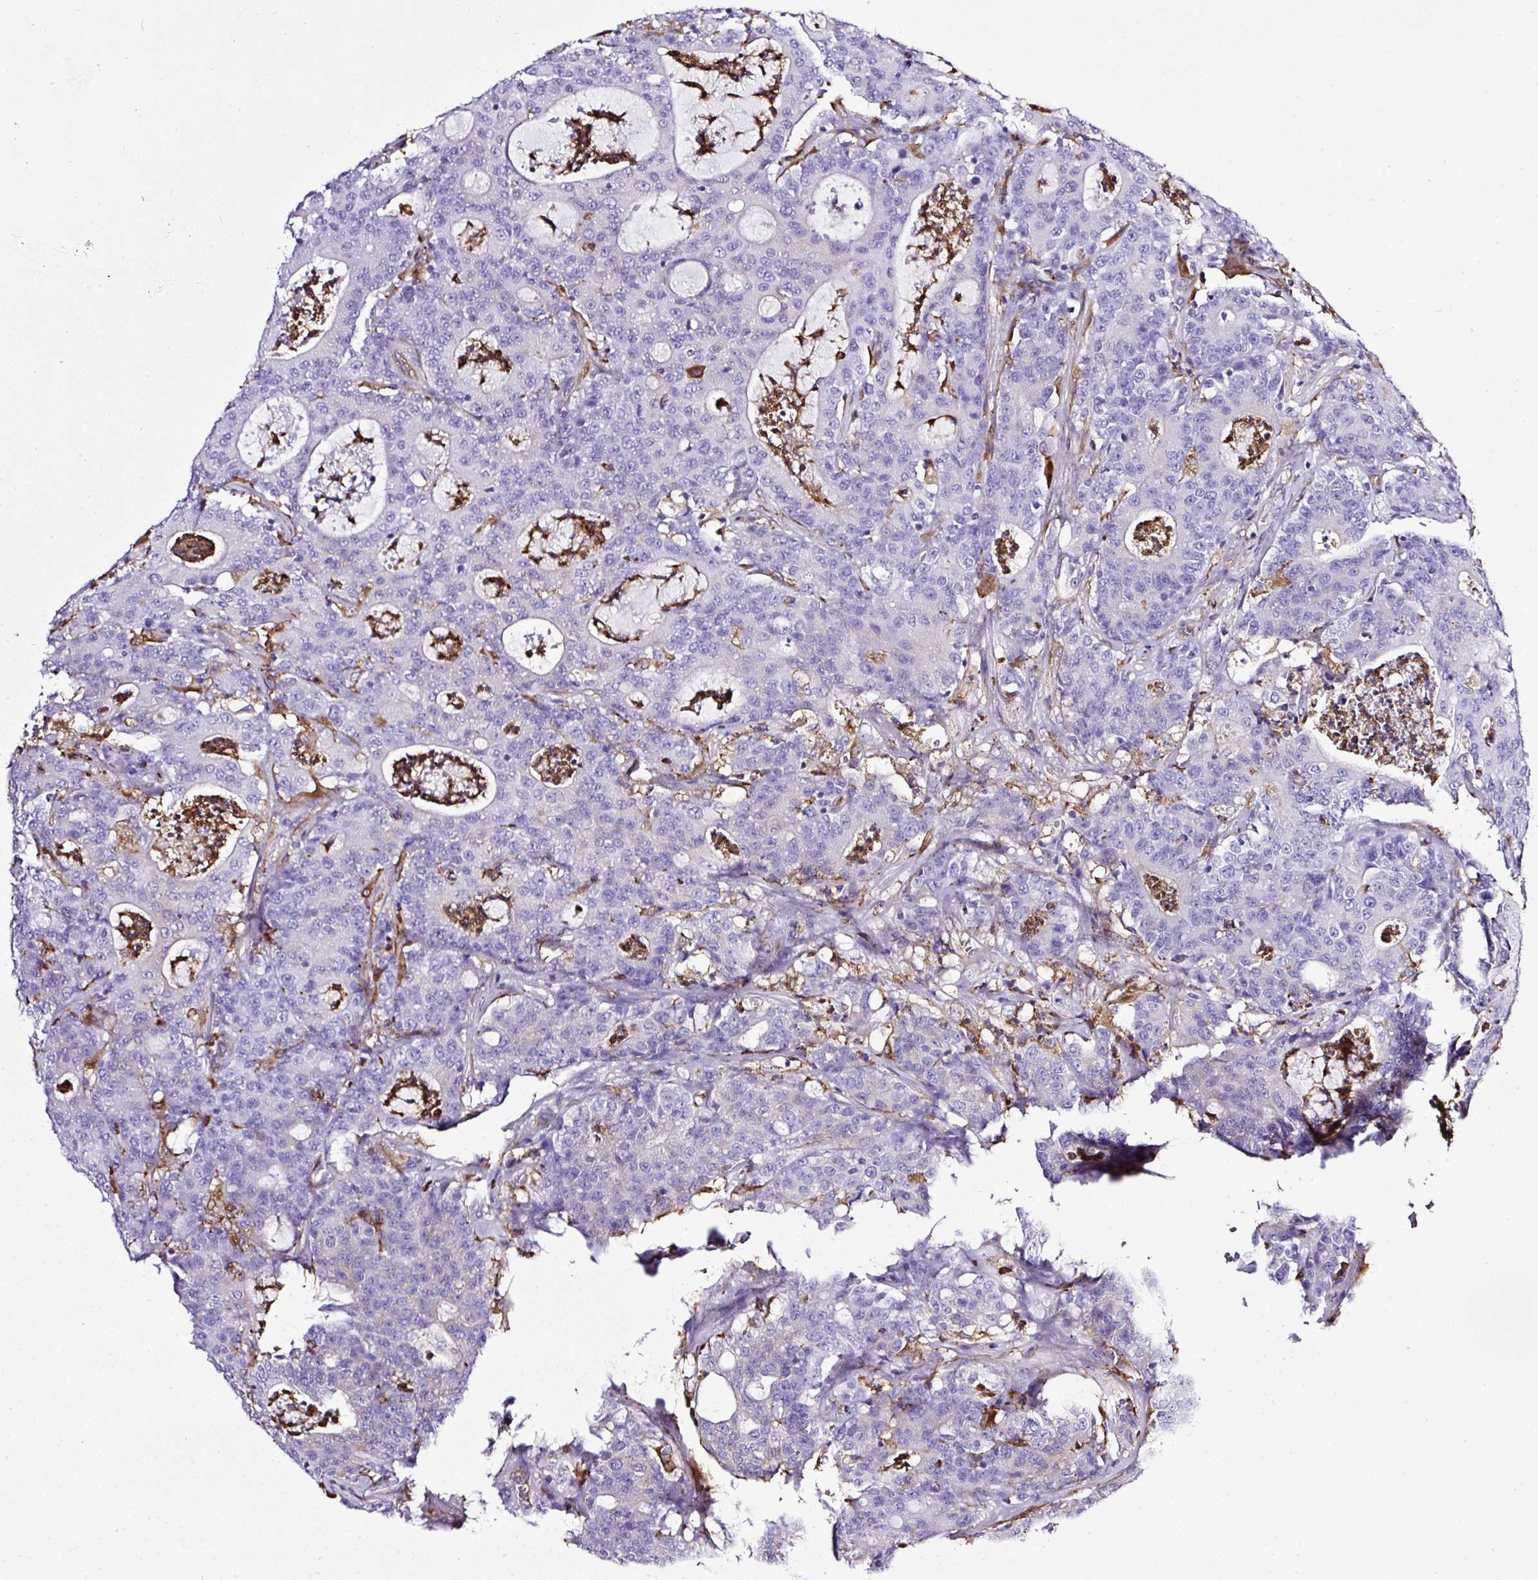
{"staining": {"intensity": "negative", "quantity": "none", "location": "none"}, "tissue": "colorectal cancer", "cell_type": "Tumor cells", "image_type": "cancer", "snomed": [{"axis": "morphology", "description": "Adenocarcinoma, NOS"}, {"axis": "topography", "description": "Colon"}], "caption": "This is an immunohistochemistry photomicrograph of human colorectal cancer (adenocarcinoma). There is no staining in tumor cells.", "gene": "MAGEB5", "patient": {"sex": "male", "age": 83}}